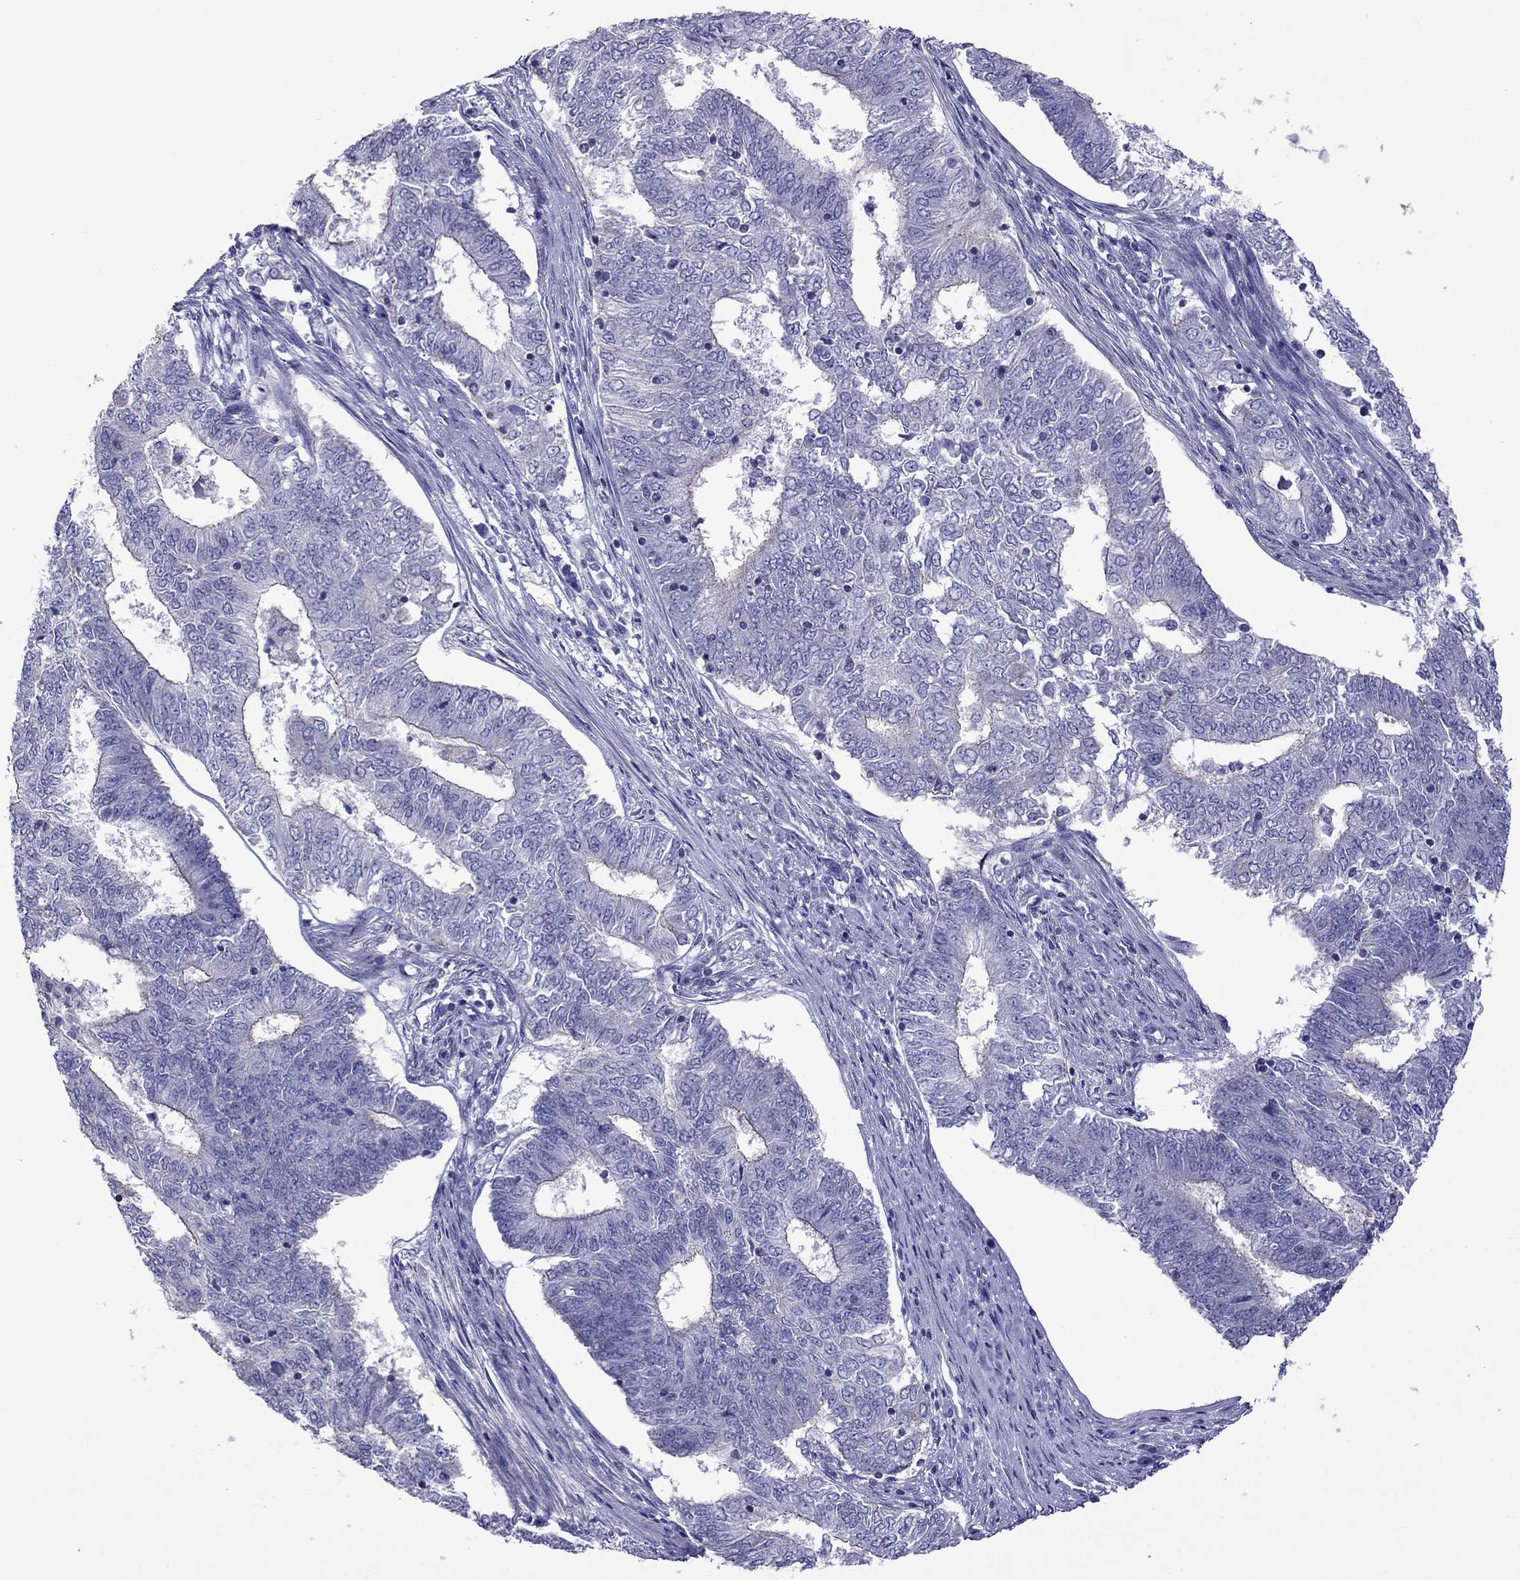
{"staining": {"intensity": "negative", "quantity": "none", "location": "none"}, "tissue": "endometrial cancer", "cell_type": "Tumor cells", "image_type": "cancer", "snomed": [{"axis": "morphology", "description": "Adenocarcinoma, NOS"}, {"axis": "topography", "description": "Endometrium"}], "caption": "An image of endometrial adenocarcinoma stained for a protein reveals no brown staining in tumor cells.", "gene": "STAR", "patient": {"sex": "female", "age": 62}}